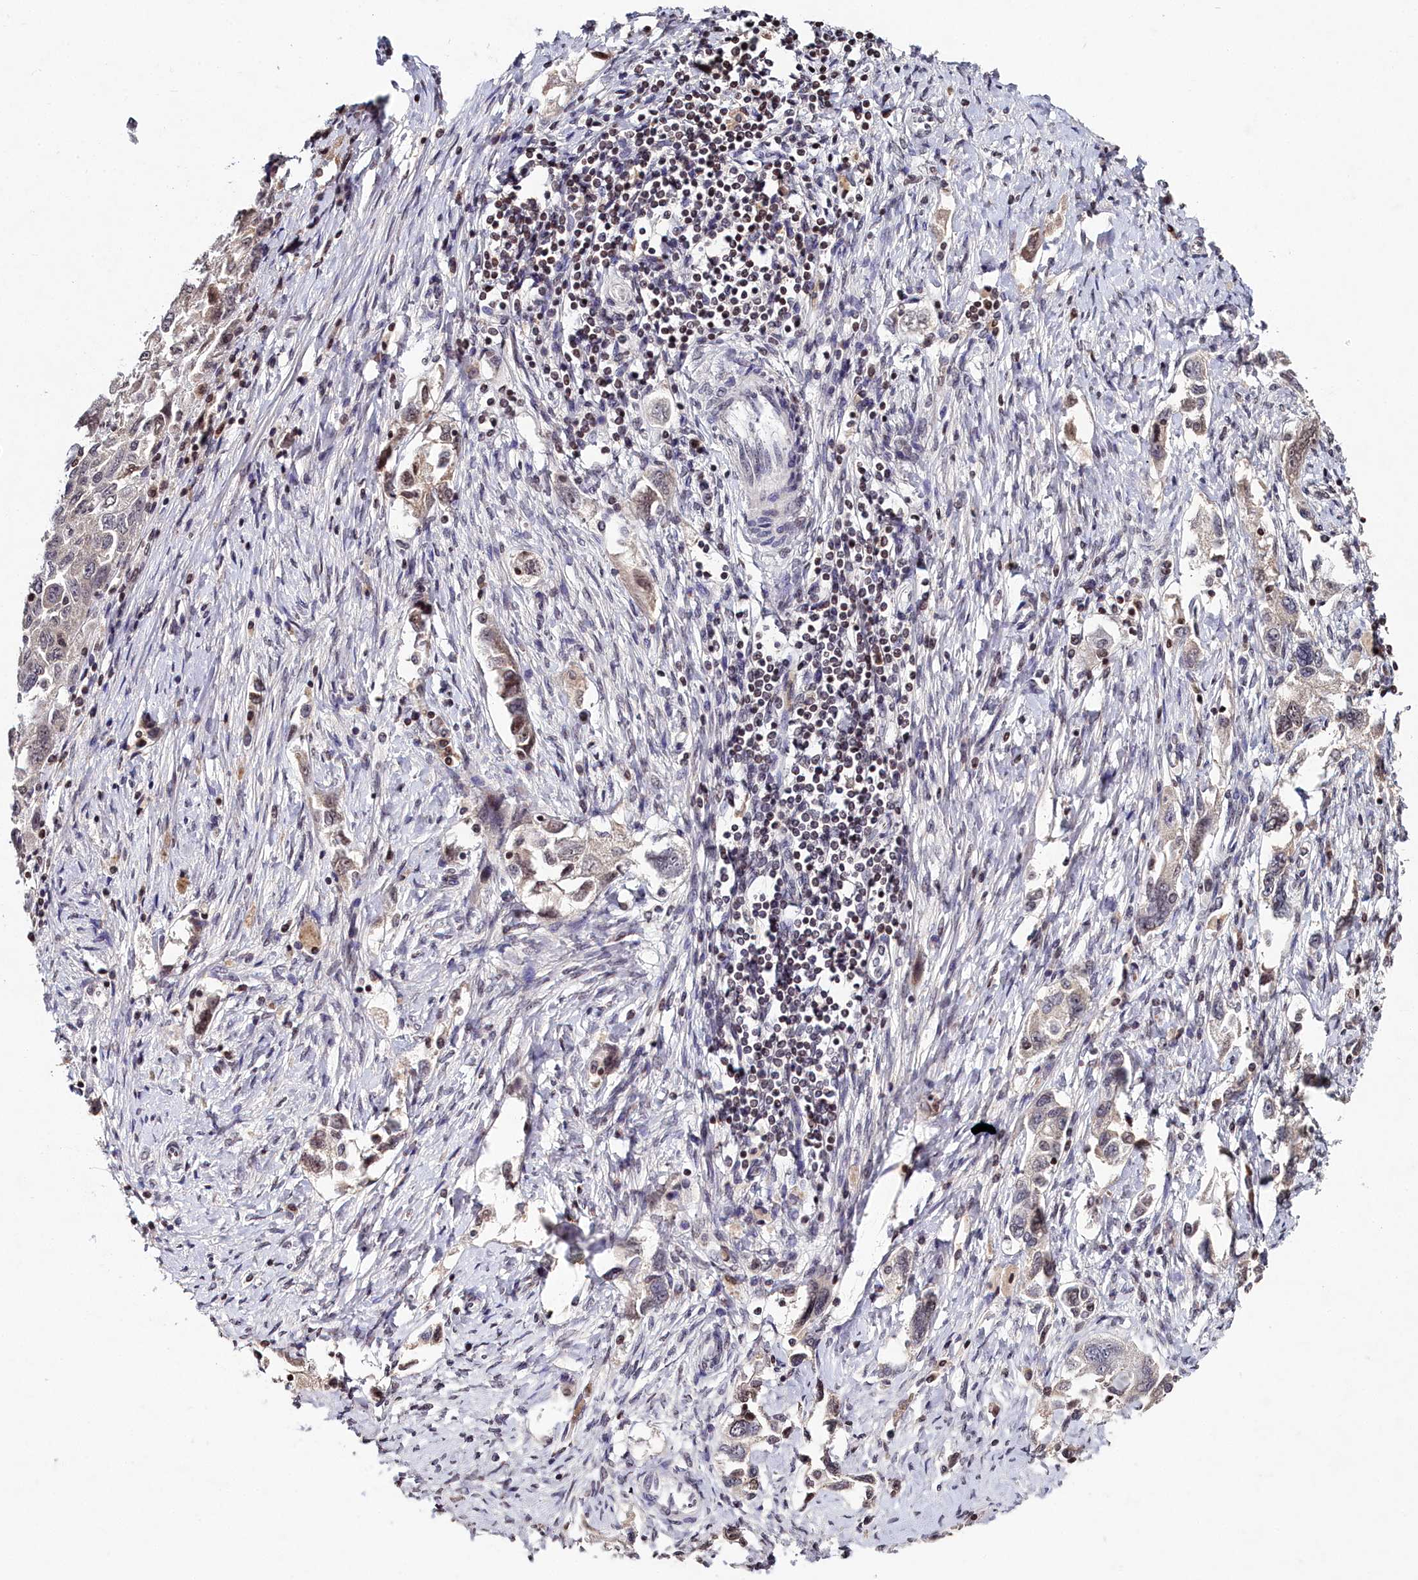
{"staining": {"intensity": "negative", "quantity": "none", "location": "none"}, "tissue": "ovarian cancer", "cell_type": "Tumor cells", "image_type": "cancer", "snomed": [{"axis": "morphology", "description": "Carcinoma, NOS"}, {"axis": "morphology", "description": "Cystadenocarcinoma, serous, NOS"}, {"axis": "topography", "description": "Ovary"}], "caption": "Image shows no protein staining in tumor cells of ovarian cancer (serous cystadenocarcinoma) tissue. (DAB IHC, high magnification).", "gene": "FZD4", "patient": {"sex": "female", "age": 69}}